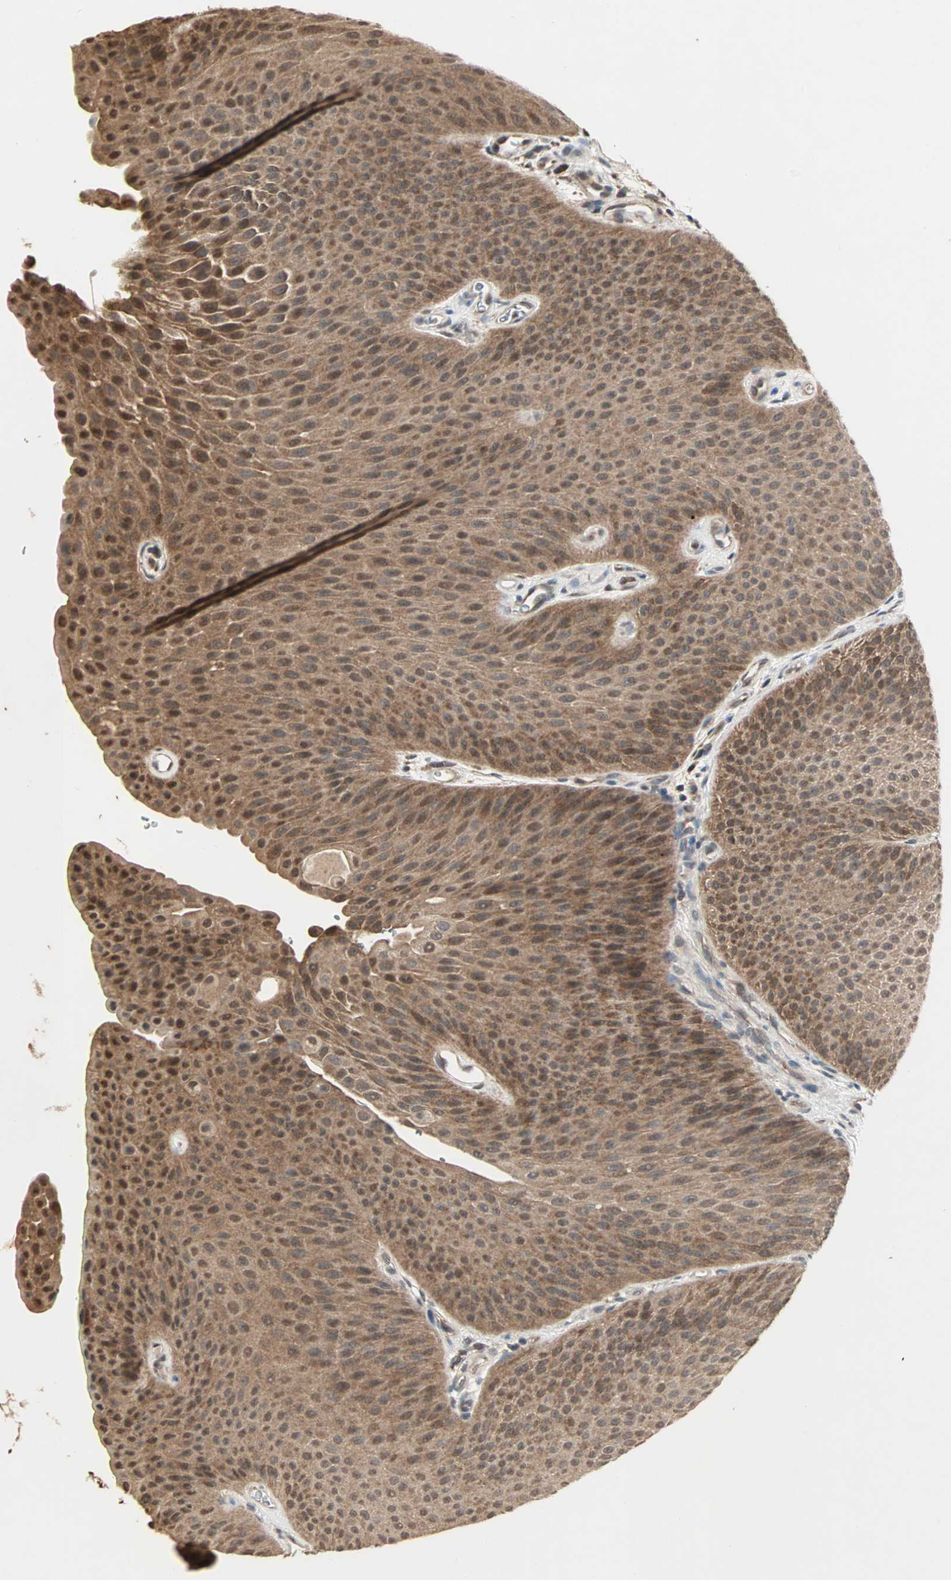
{"staining": {"intensity": "strong", "quantity": ">75%", "location": "cytoplasmic/membranous,nuclear"}, "tissue": "urothelial cancer", "cell_type": "Tumor cells", "image_type": "cancer", "snomed": [{"axis": "morphology", "description": "Urothelial carcinoma, Low grade"}, {"axis": "topography", "description": "Urinary bladder"}], "caption": "This is a histology image of IHC staining of urothelial cancer, which shows strong expression in the cytoplasmic/membranous and nuclear of tumor cells.", "gene": "DRG2", "patient": {"sex": "female", "age": 60}}